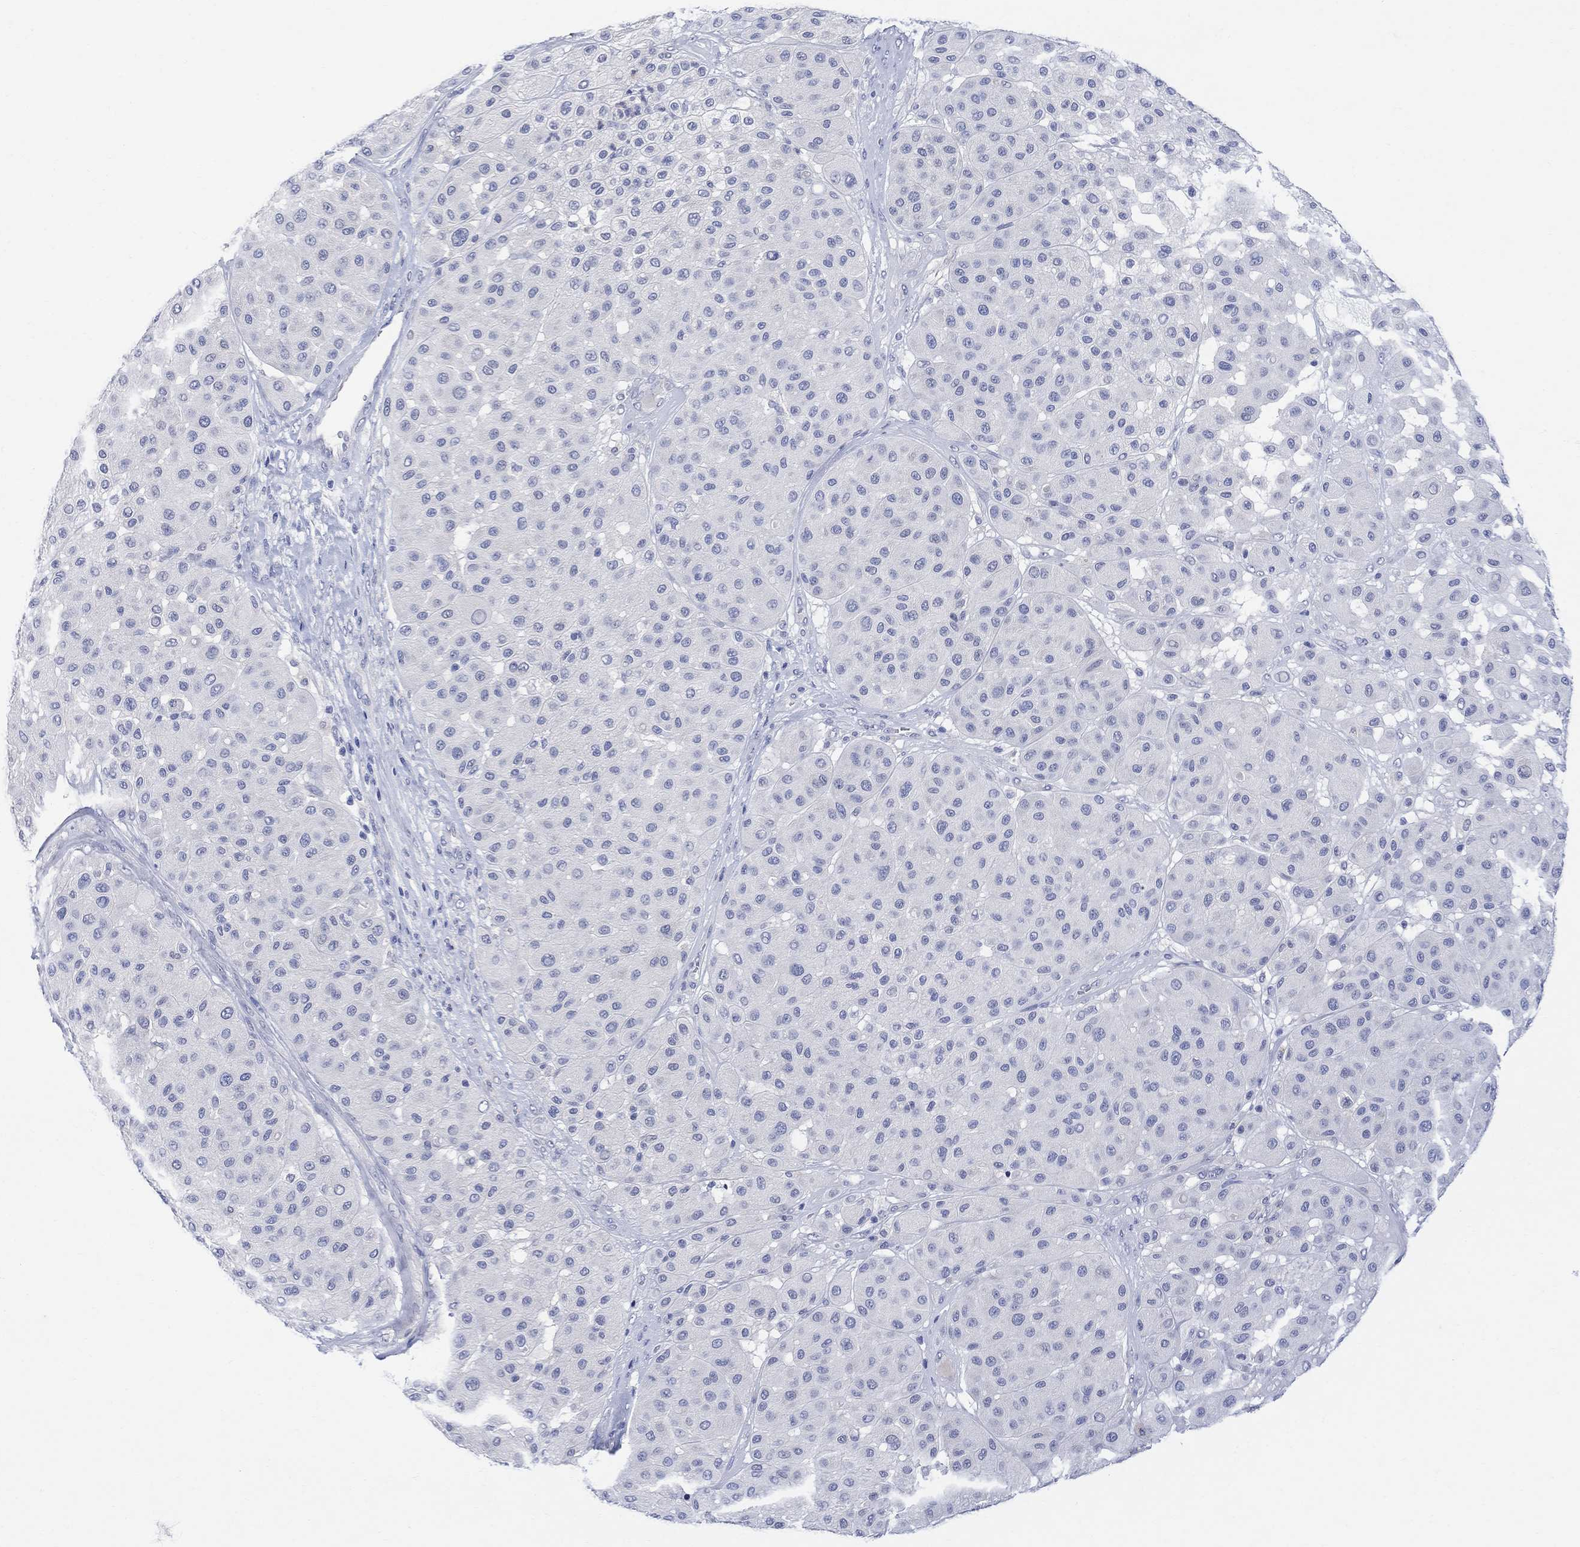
{"staining": {"intensity": "negative", "quantity": "none", "location": "none"}, "tissue": "melanoma", "cell_type": "Tumor cells", "image_type": "cancer", "snomed": [{"axis": "morphology", "description": "Malignant melanoma, Metastatic site"}, {"axis": "topography", "description": "Smooth muscle"}], "caption": "Melanoma was stained to show a protein in brown. There is no significant staining in tumor cells.", "gene": "FBP2", "patient": {"sex": "male", "age": 41}}